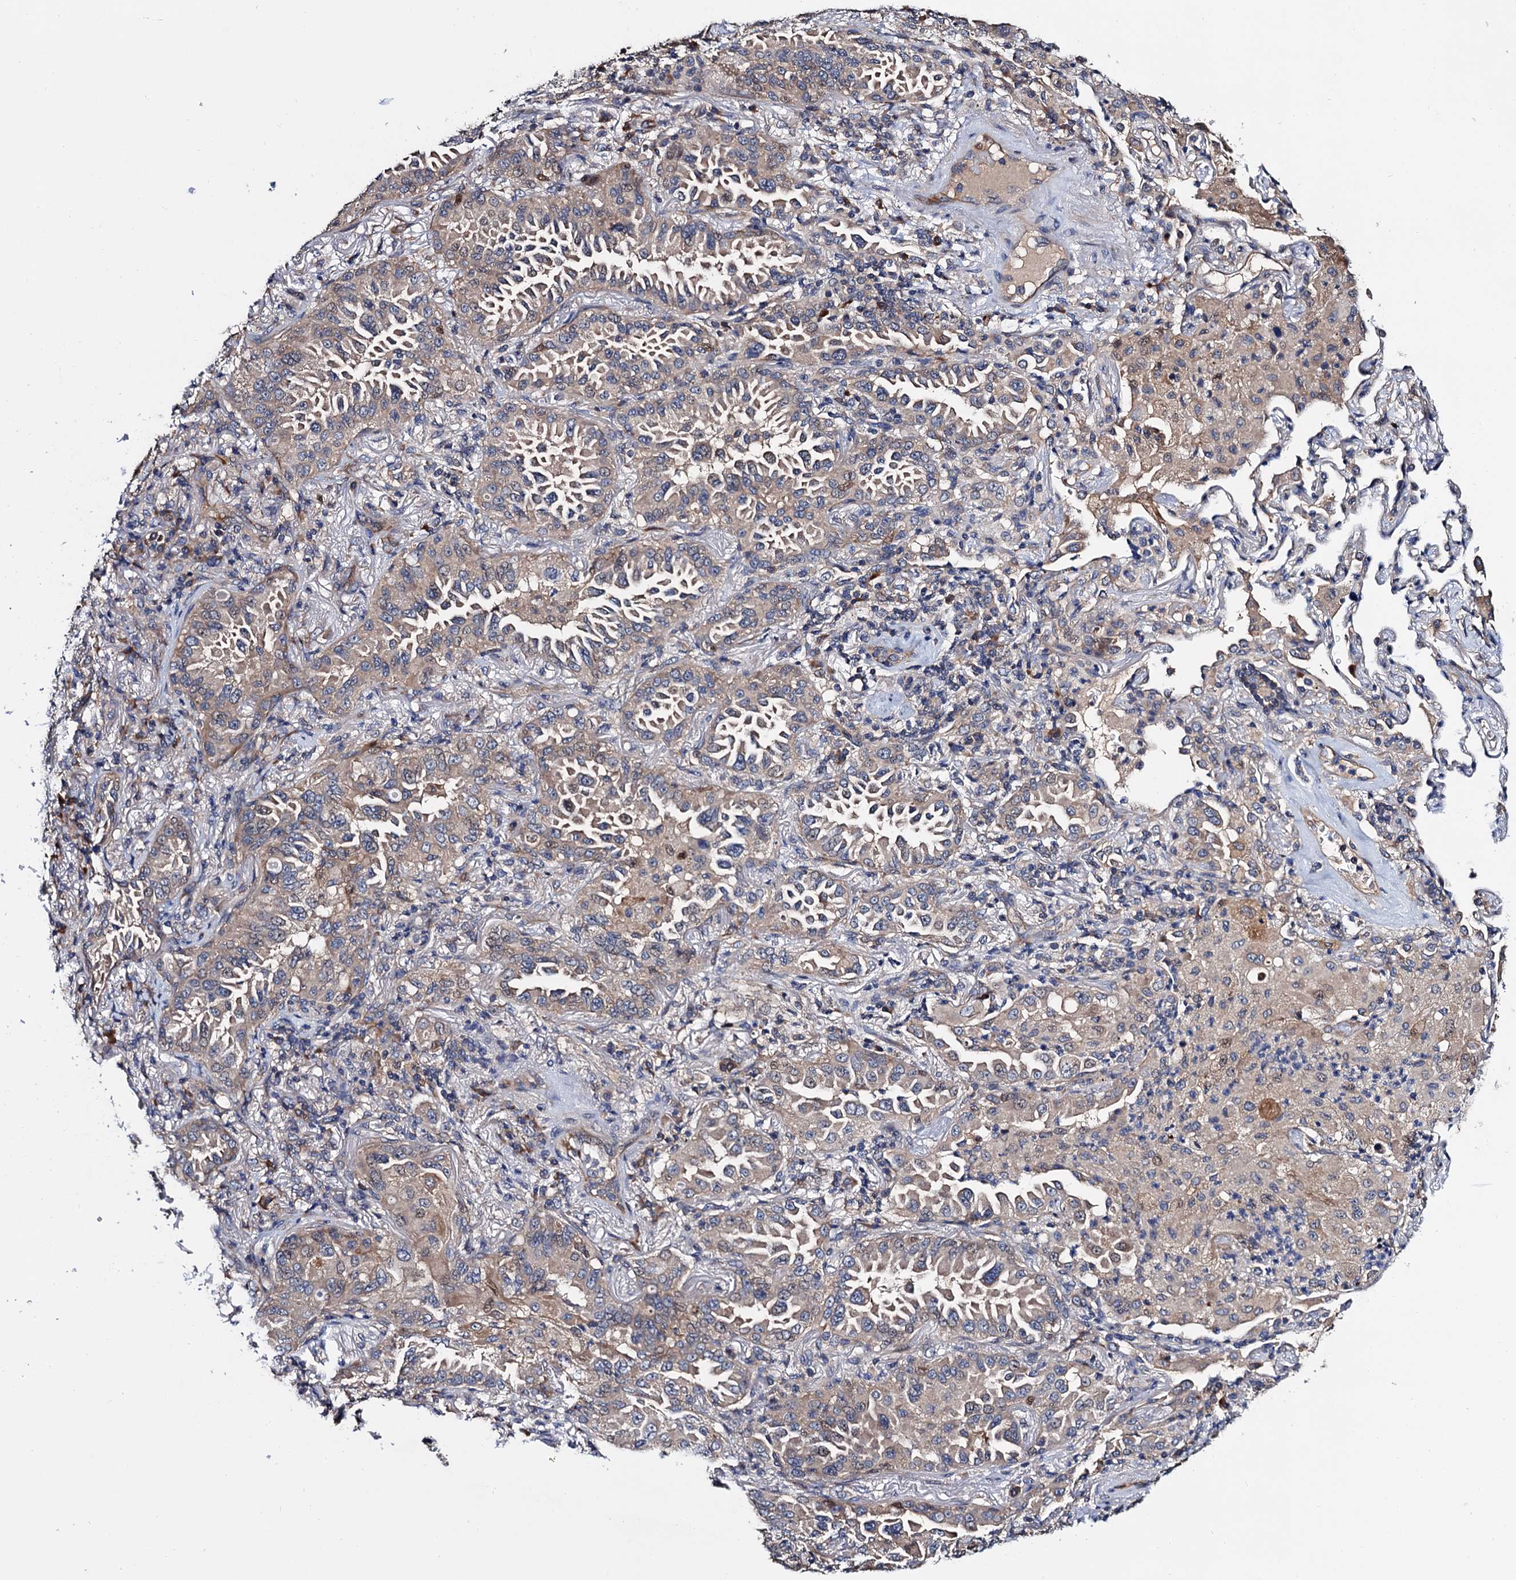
{"staining": {"intensity": "weak", "quantity": "<25%", "location": "cytoplasmic/membranous"}, "tissue": "lung cancer", "cell_type": "Tumor cells", "image_type": "cancer", "snomed": [{"axis": "morphology", "description": "Adenocarcinoma, NOS"}, {"axis": "topography", "description": "Lung"}], "caption": "Immunohistochemistry (IHC) of lung cancer shows no staining in tumor cells.", "gene": "TRMT112", "patient": {"sex": "female", "age": 69}}